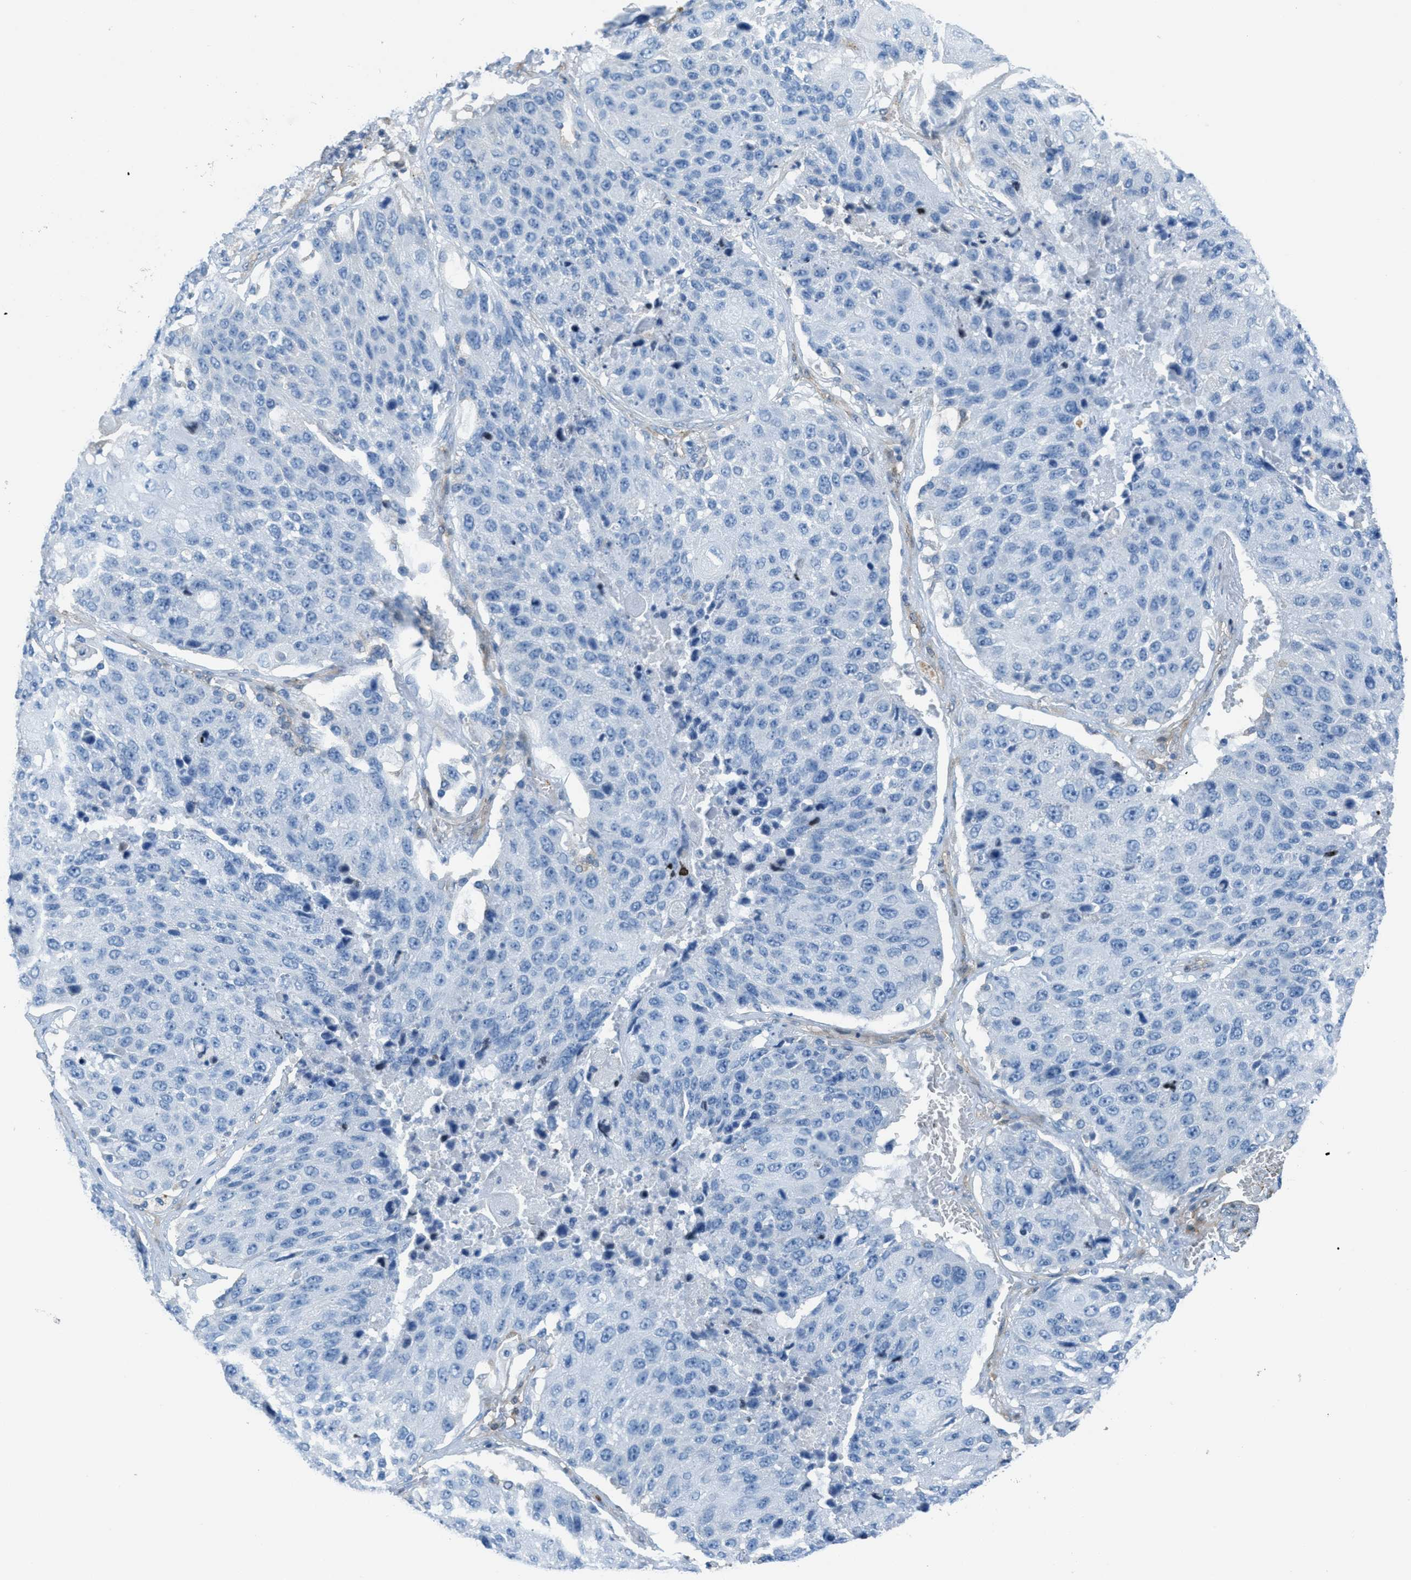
{"staining": {"intensity": "negative", "quantity": "none", "location": "none"}, "tissue": "lung cancer", "cell_type": "Tumor cells", "image_type": "cancer", "snomed": [{"axis": "morphology", "description": "Squamous cell carcinoma, NOS"}, {"axis": "topography", "description": "Lung"}], "caption": "The histopathology image displays no staining of tumor cells in lung squamous cell carcinoma.", "gene": "MAPRE2", "patient": {"sex": "male", "age": 61}}